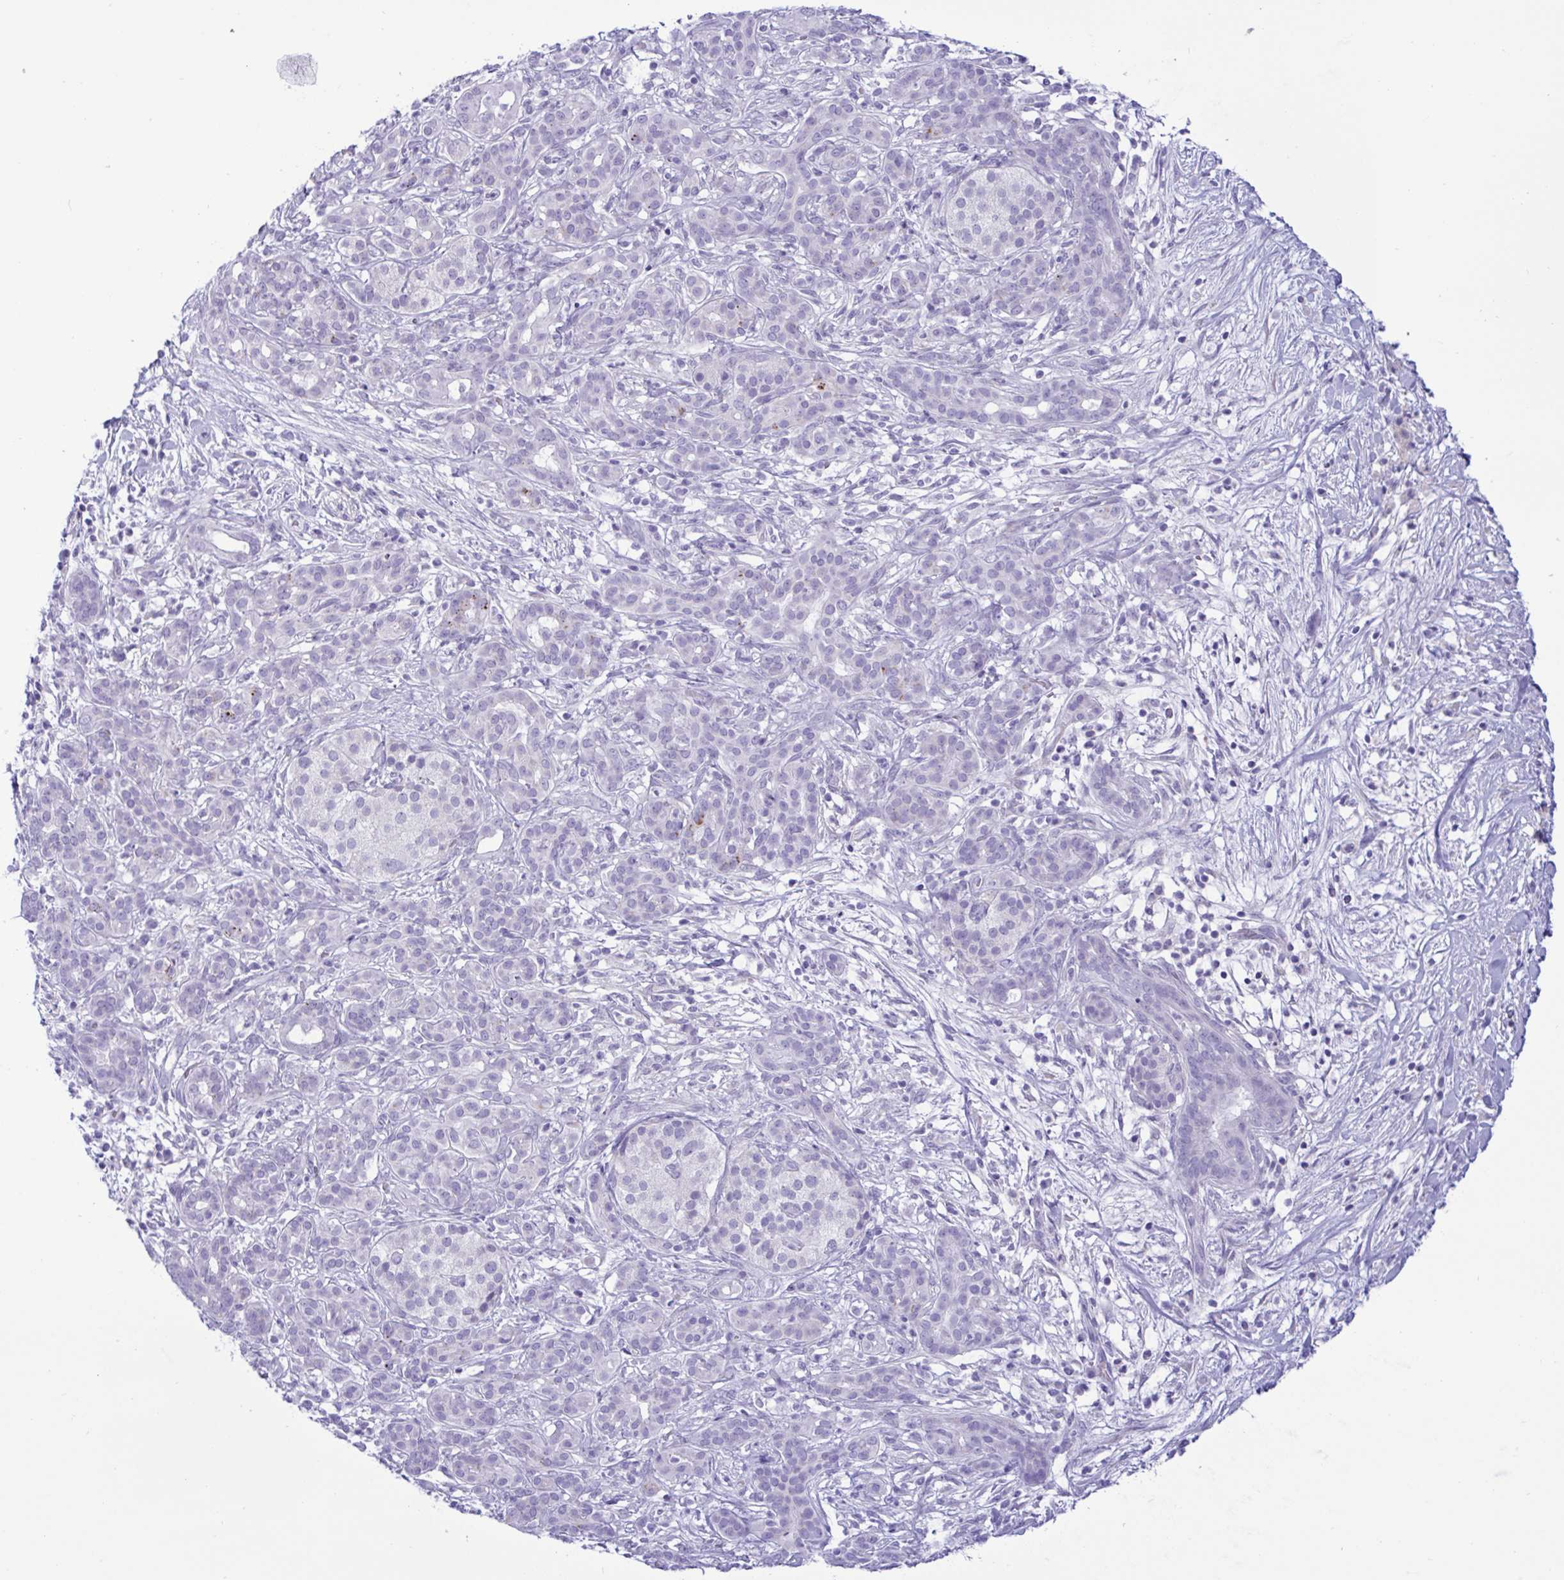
{"staining": {"intensity": "negative", "quantity": "none", "location": "none"}, "tissue": "pancreatic cancer", "cell_type": "Tumor cells", "image_type": "cancer", "snomed": [{"axis": "morphology", "description": "Adenocarcinoma, NOS"}, {"axis": "topography", "description": "Pancreas"}], "caption": "Pancreatic cancer was stained to show a protein in brown. There is no significant expression in tumor cells.", "gene": "SREBF1", "patient": {"sex": "male", "age": 44}}